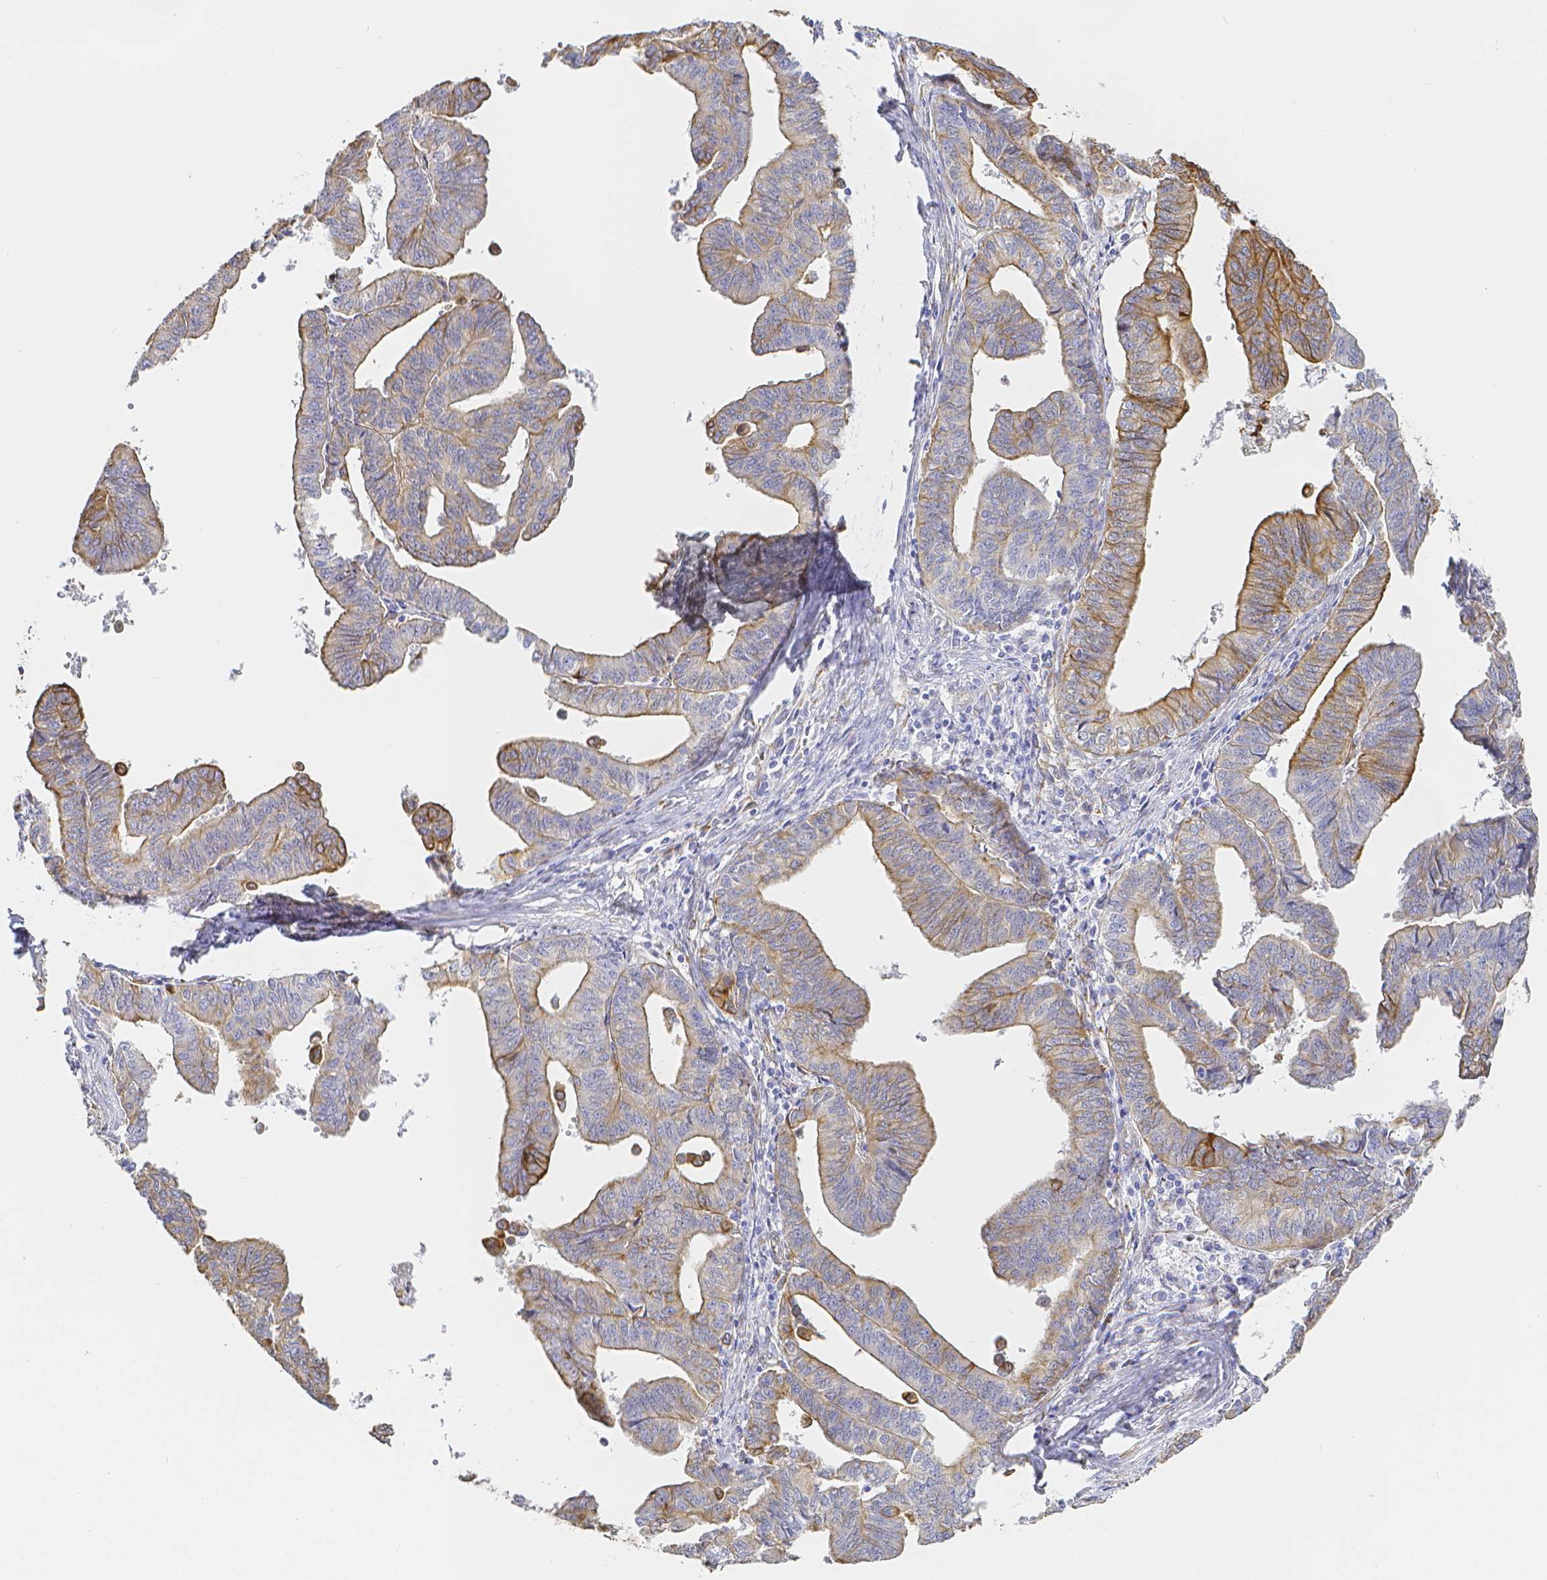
{"staining": {"intensity": "moderate", "quantity": "<25%", "location": "cytoplasmic/membranous"}, "tissue": "endometrial cancer", "cell_type": "Tumor cells", "image_type": "cancer", "snomed": [{"axis": "morphology", "description": "Adenocarcinoma, NOS"}, {"axis": "topography", "description": "Endometrium"}], "caption": "Human endometrial adenocarcinoma stained with a protein marker reveals moderate staining in tumor cells.", "gene": "SMURF1", "patient": {"sex": "female", "age": 65}}